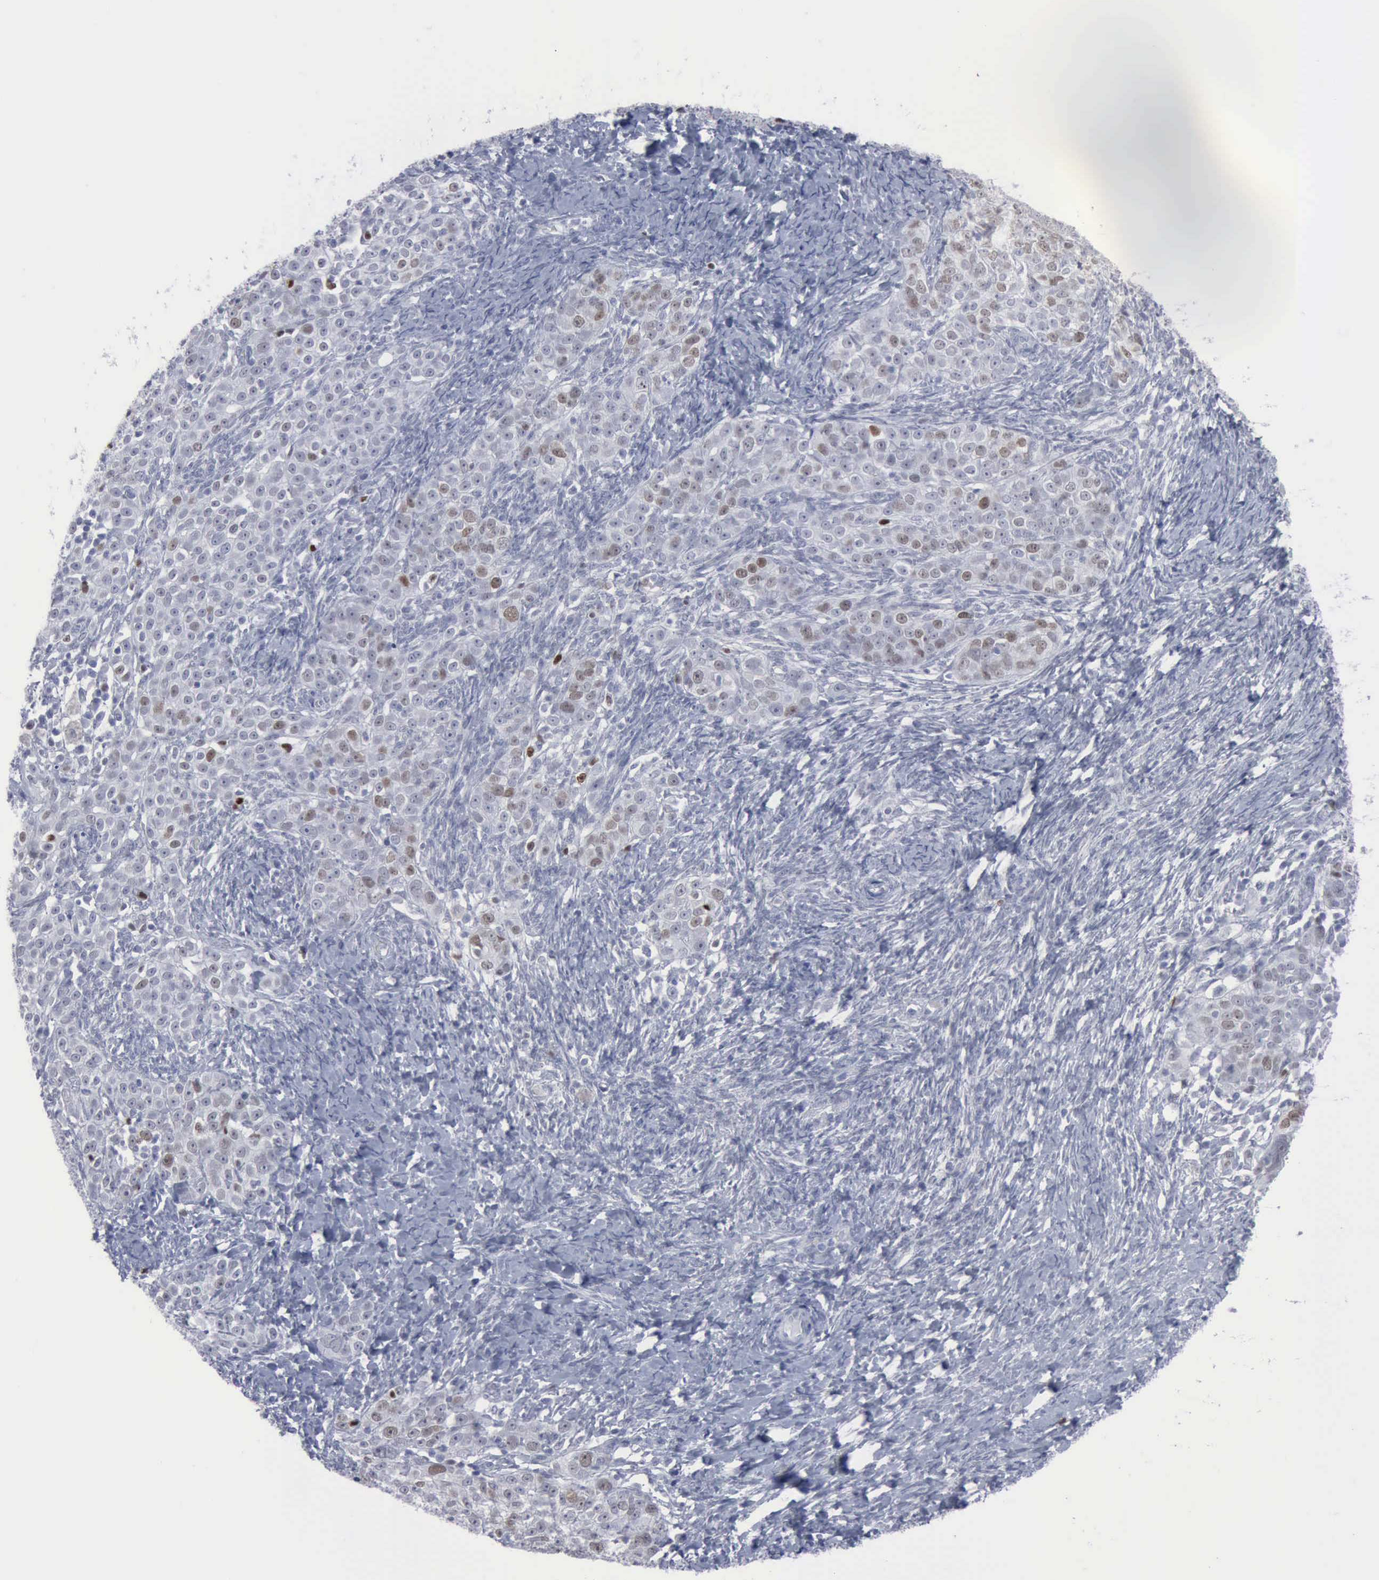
{"staining": {"intensity": "moderate", "quantity": "<25%", "location": "nuclear"}, "tissue": "ovarian cancer", "cell_type": "Tumor cells", "image_type": "cancer", "snomed": [{"axis": "morphology", "description": "Normal tissue, NOS"}, {"axis": "morphology", "description": "Cystadenocarcinoma, serous, NOS"}, {"axis": "topography", "description": "Ovary"}], "caption": "Brown immunohistochemical staining in human ovarian serous cystadenocarcinoma shows moderate nuclear expression in approximately <25% of tumor cells. (IHC, brightfield microscopy, high magnification).", "gene": "MCM5", "patient": {"sex": "female", "age": 62}}